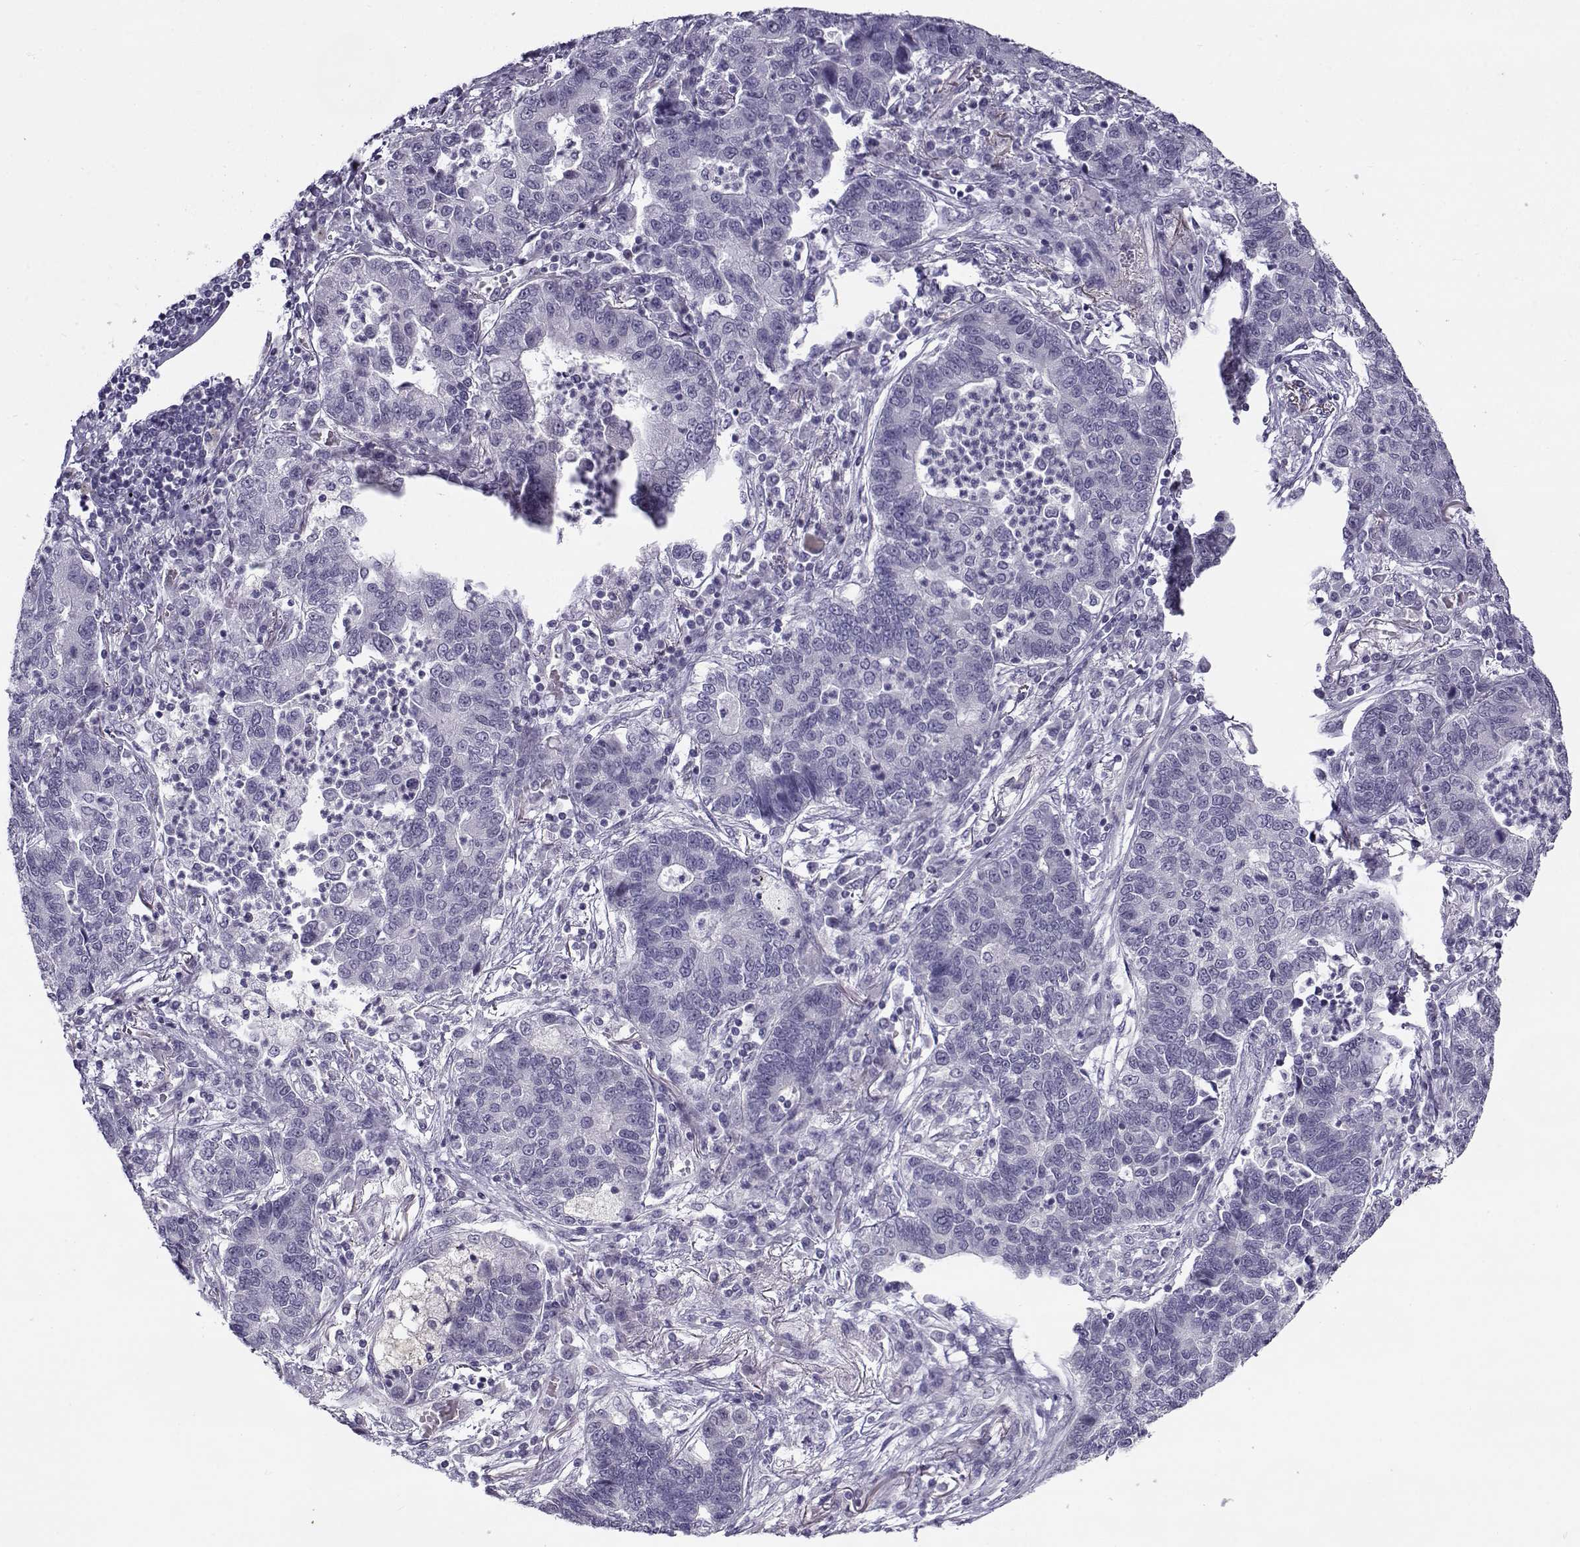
{"staining": {"intensity": "negative", "quantity": "none", "location": "none"}, "tissue": "lung cancer", "cell_type": "Tumor cells", "image_type": "cancer", "snomed": [{"axis": "morphology", "description": "Adenocarcinoma, NOS"}, {"axis": "topography", "description": "Lung"}], "caption": "IHC of human lung cancer (adenocarcinoma) shows no staining in tumor cells.", "gene": "TEX55", "patient": {"sex": "female", "age": 57}}